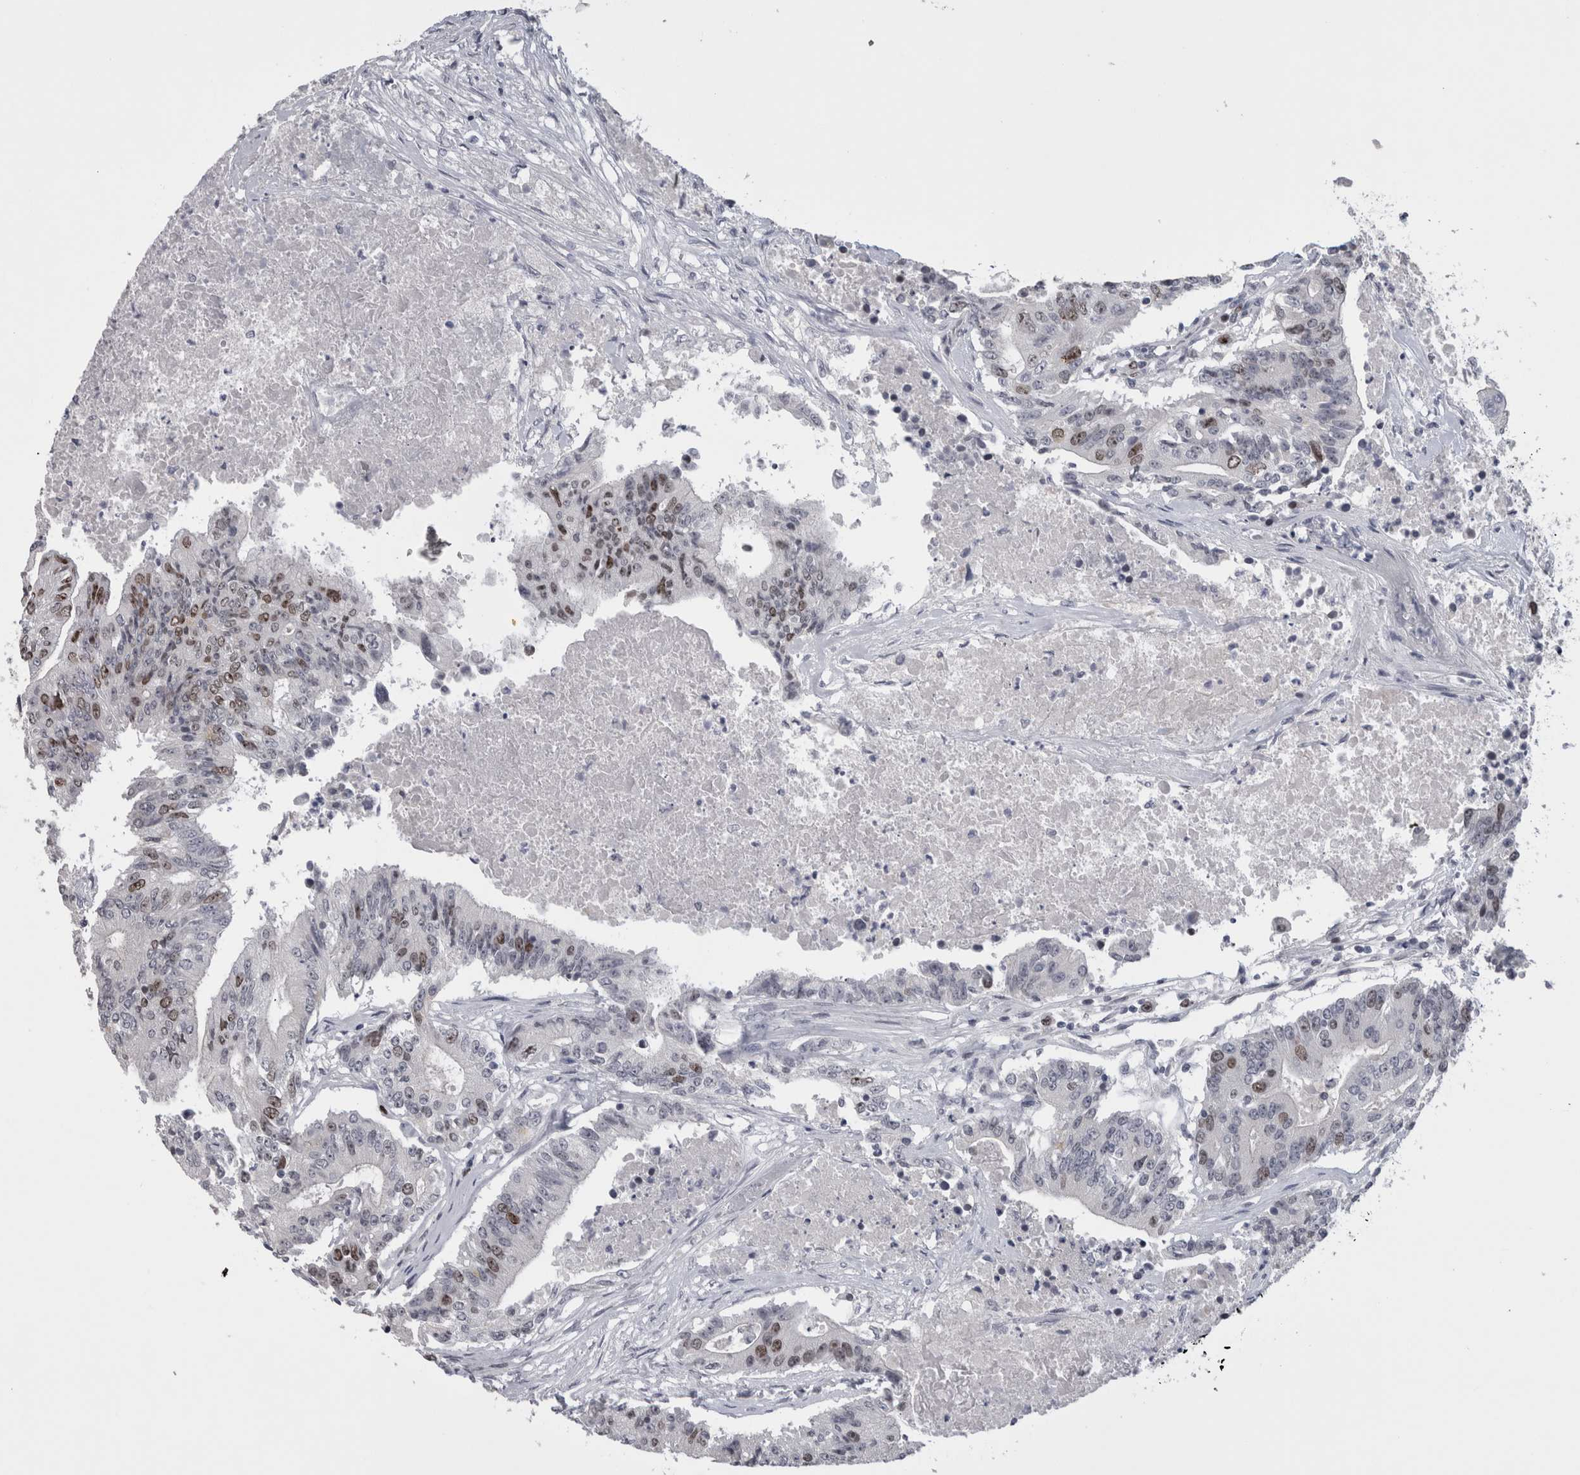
{"staining": {"intensity": "moderate", "quantity": "25%-75%", "location": "nuclear"}, "tissue": "colorectal cancer", "cell_type": "Tumor cells", "image_type": "cancer", "snomed": [{"axis": "morphology", "description": "Adenocarcinoma, NOS"}, {"axis": "topography", "description": "Colon"}], "caption": "There is medium levels of moderate nuclear expression in tumor cells of colorectal cancer (adenocarcinoma), as demonstrated by immunohistochemical staining (brown color).", "gene": "KIF18B", "patient": {"sex": "female", "age": 77}}